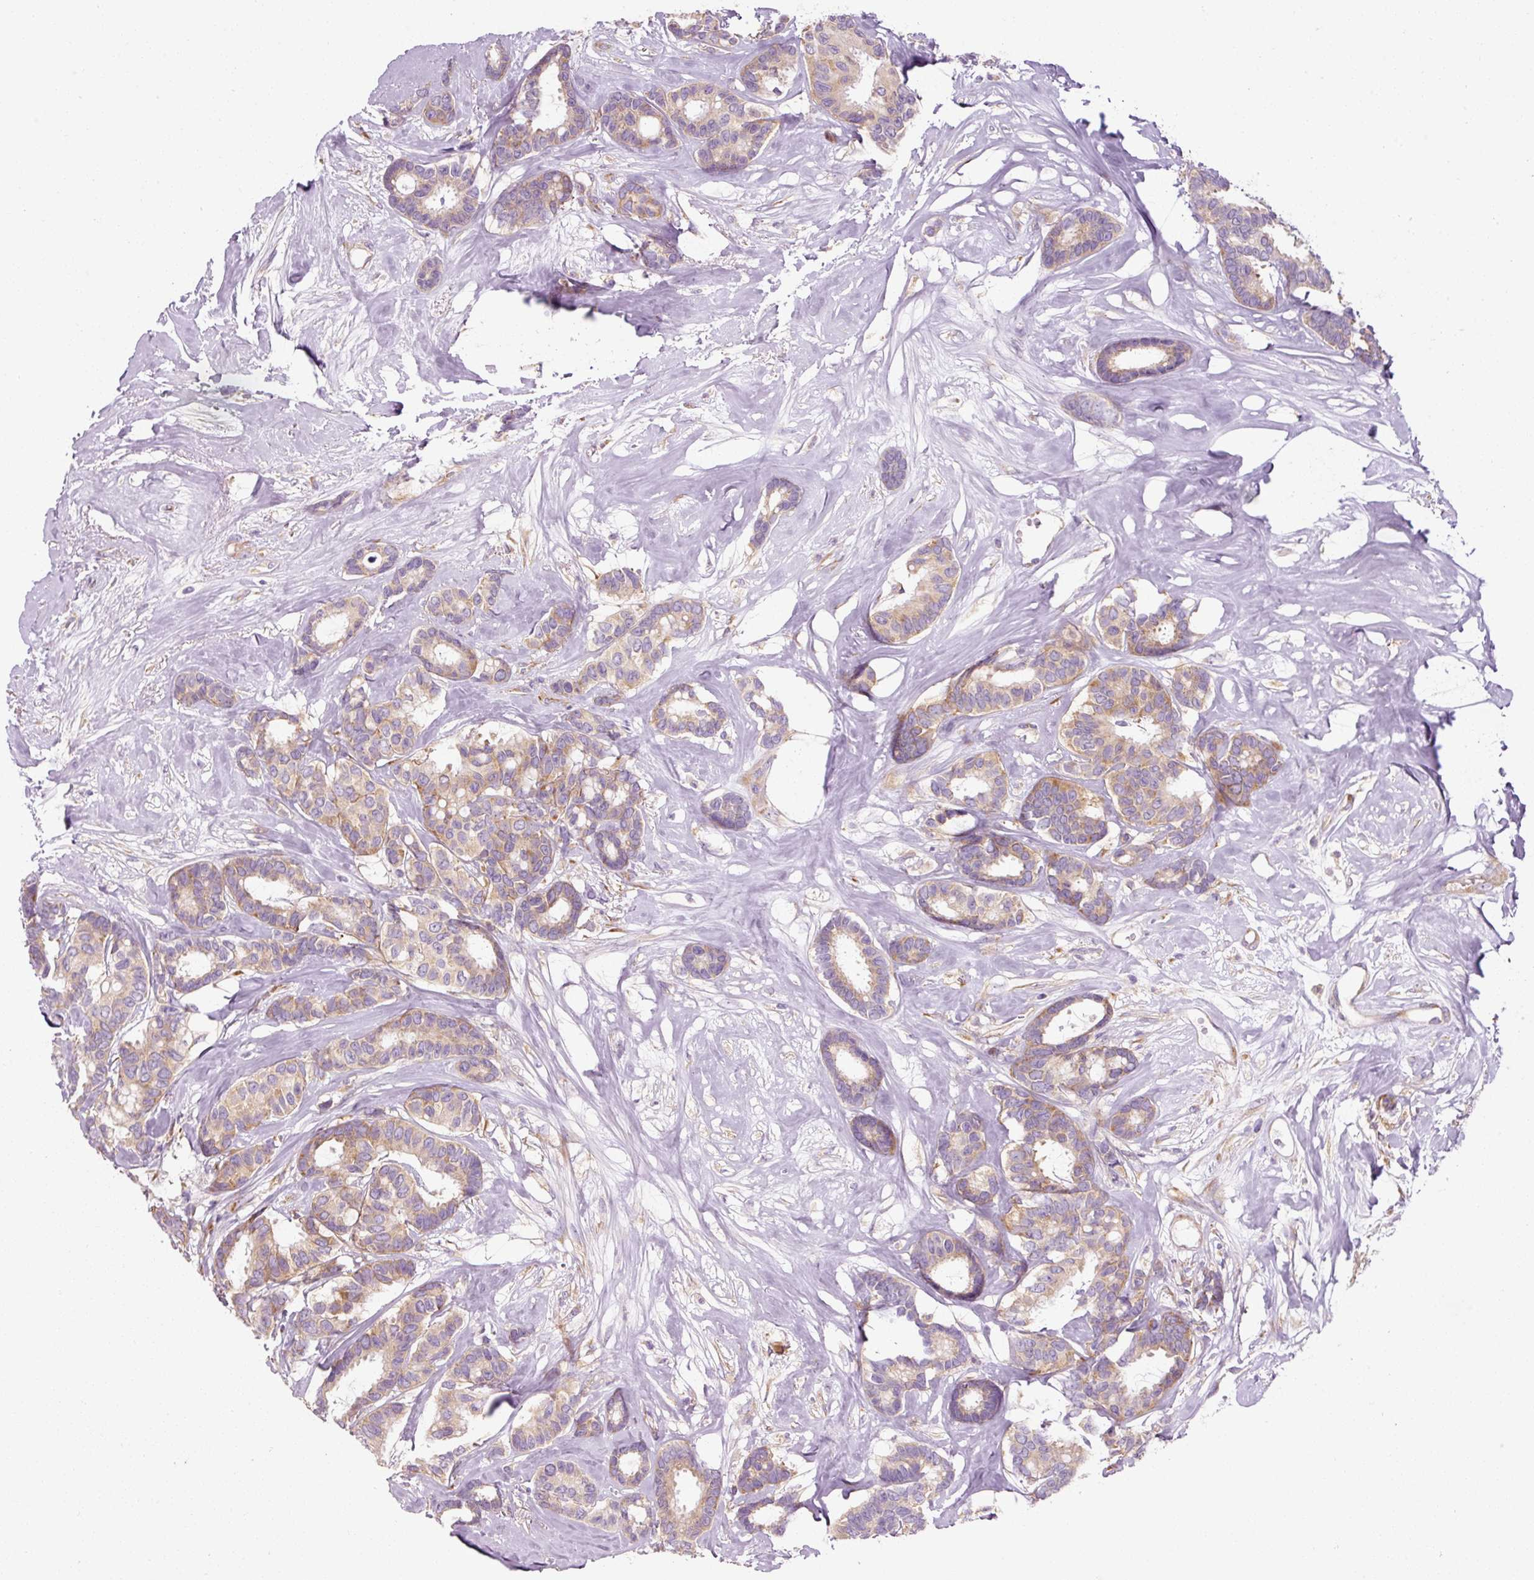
{"staining": {"intensity": "weak", "quantity": ">75%", "location": "cytoplasmic/membranous"}, "tissue": "breast cancer", "cell_type": "Tumor cells", "image_type": "cancer", "snomed": [{"axis": "morphology", "description": "Duct carcinoma"}, {"axis": "topography", "description": "Breast"}], "caption": "IHC of human breast cancer (invasive ductal carcinoma) shows low levels of weak cytoplasmic/membranous staining in about >75% of tumor cells. Using DAB (3,3'-diaminobenzidine) (brown) and hematoxylin (blue) stains, captured at high magnification using brightfield microscopy.", "gene": "RPL10A", "patient": {"sex": "female", "age": 87}}